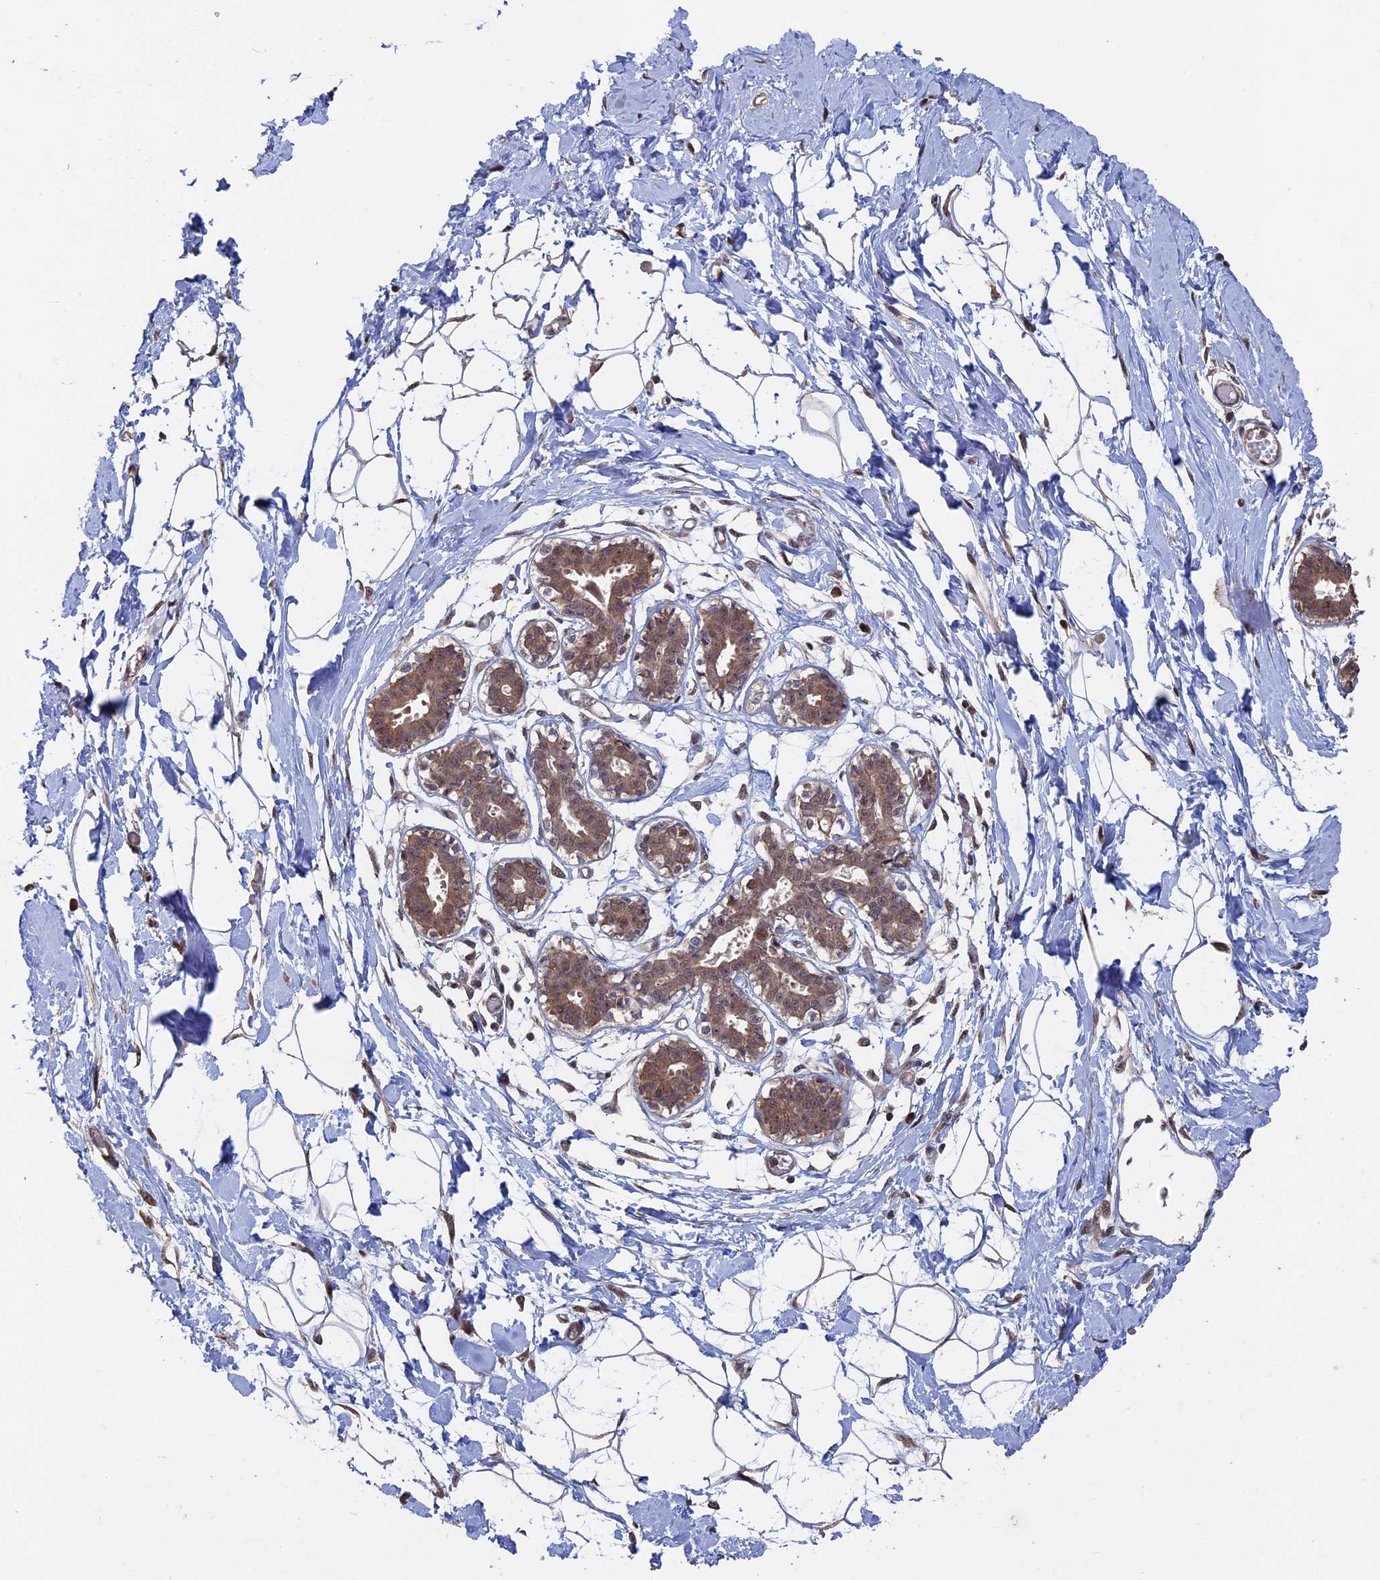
{"staining": {"intensity": "negative", "quantity": "none", "location": "none"}, "tissue": "breast", "cell_type": "Adipocytes", "image_type": "normal", "snomed": [{"axis": "morphology", "description": "Normal tissue, NOS"}, {"axis": "topography", "description": "Breast"}], "caption": "The photomicrograph displays no staining of adipocytes in benign breast. (Stains: DAB immunohistochemistry (IHC) with hematoxylin counter stain, Microscopy: brightfield microscopy at high magnification).", "gene": "KIAA1328", "patient": {"sex": "female", "age": 27}}